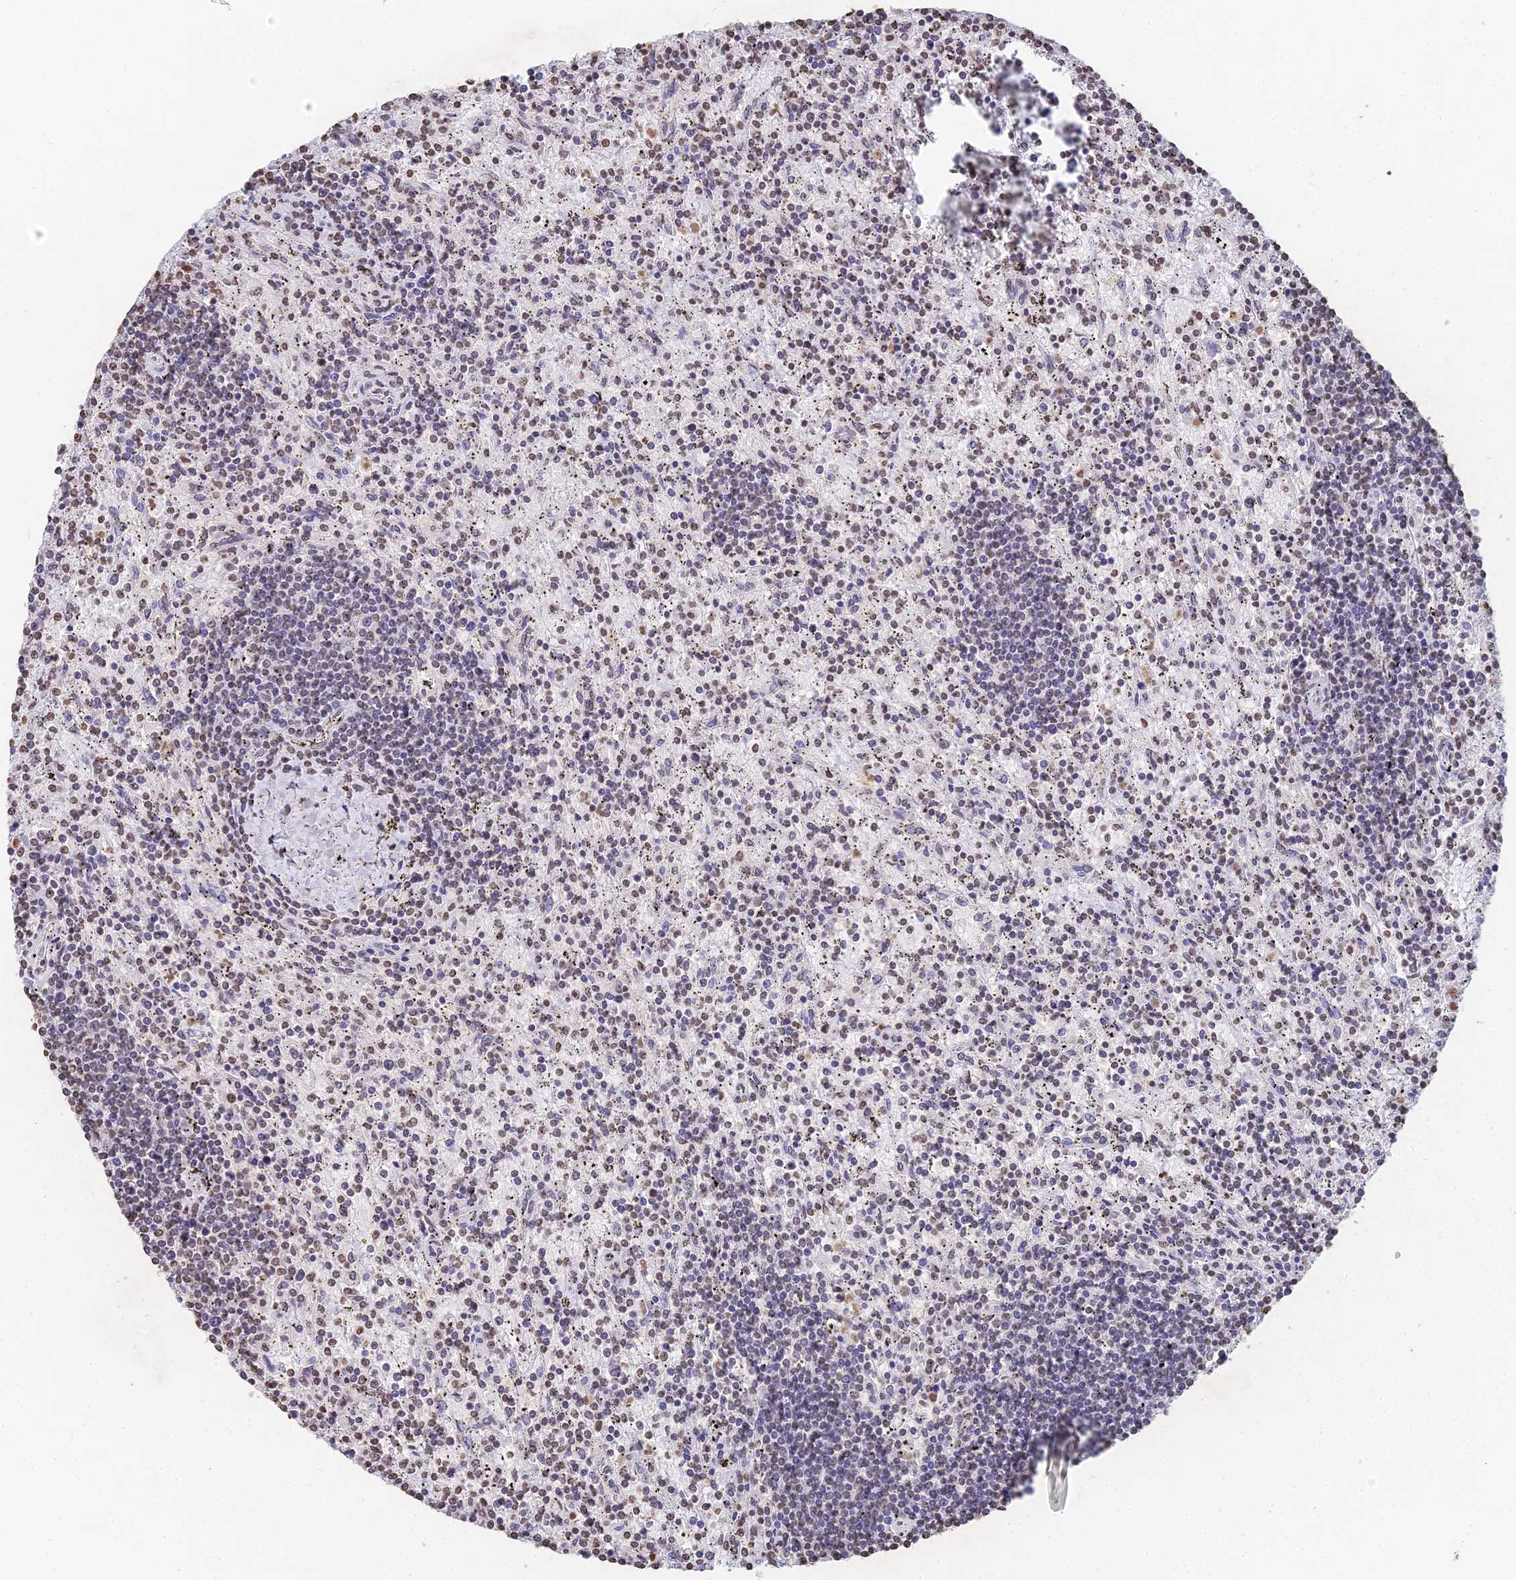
{"staining": {"intensity": "negative", "quantity": "none", "location": "none"}, "tissue": "lymphoma", "cell_type": "Tumor cells", "image_type": "cancer", "snomed": [{"axis": "morphology", "description": "Malignant lymphoma, non-Hodgkin's type, Low grade"}, {"axis": "topography", "description": "Spleen"}], "caption": "A histopathology image of human lymphoma is negative for staining in tumor cells. (DAB (3,3'-diaminobenzidine) IHC visualized using brightfield microscopy, high magnification).", "gene": "GBP3", "patient": {"sex": "male", "age": 76}}